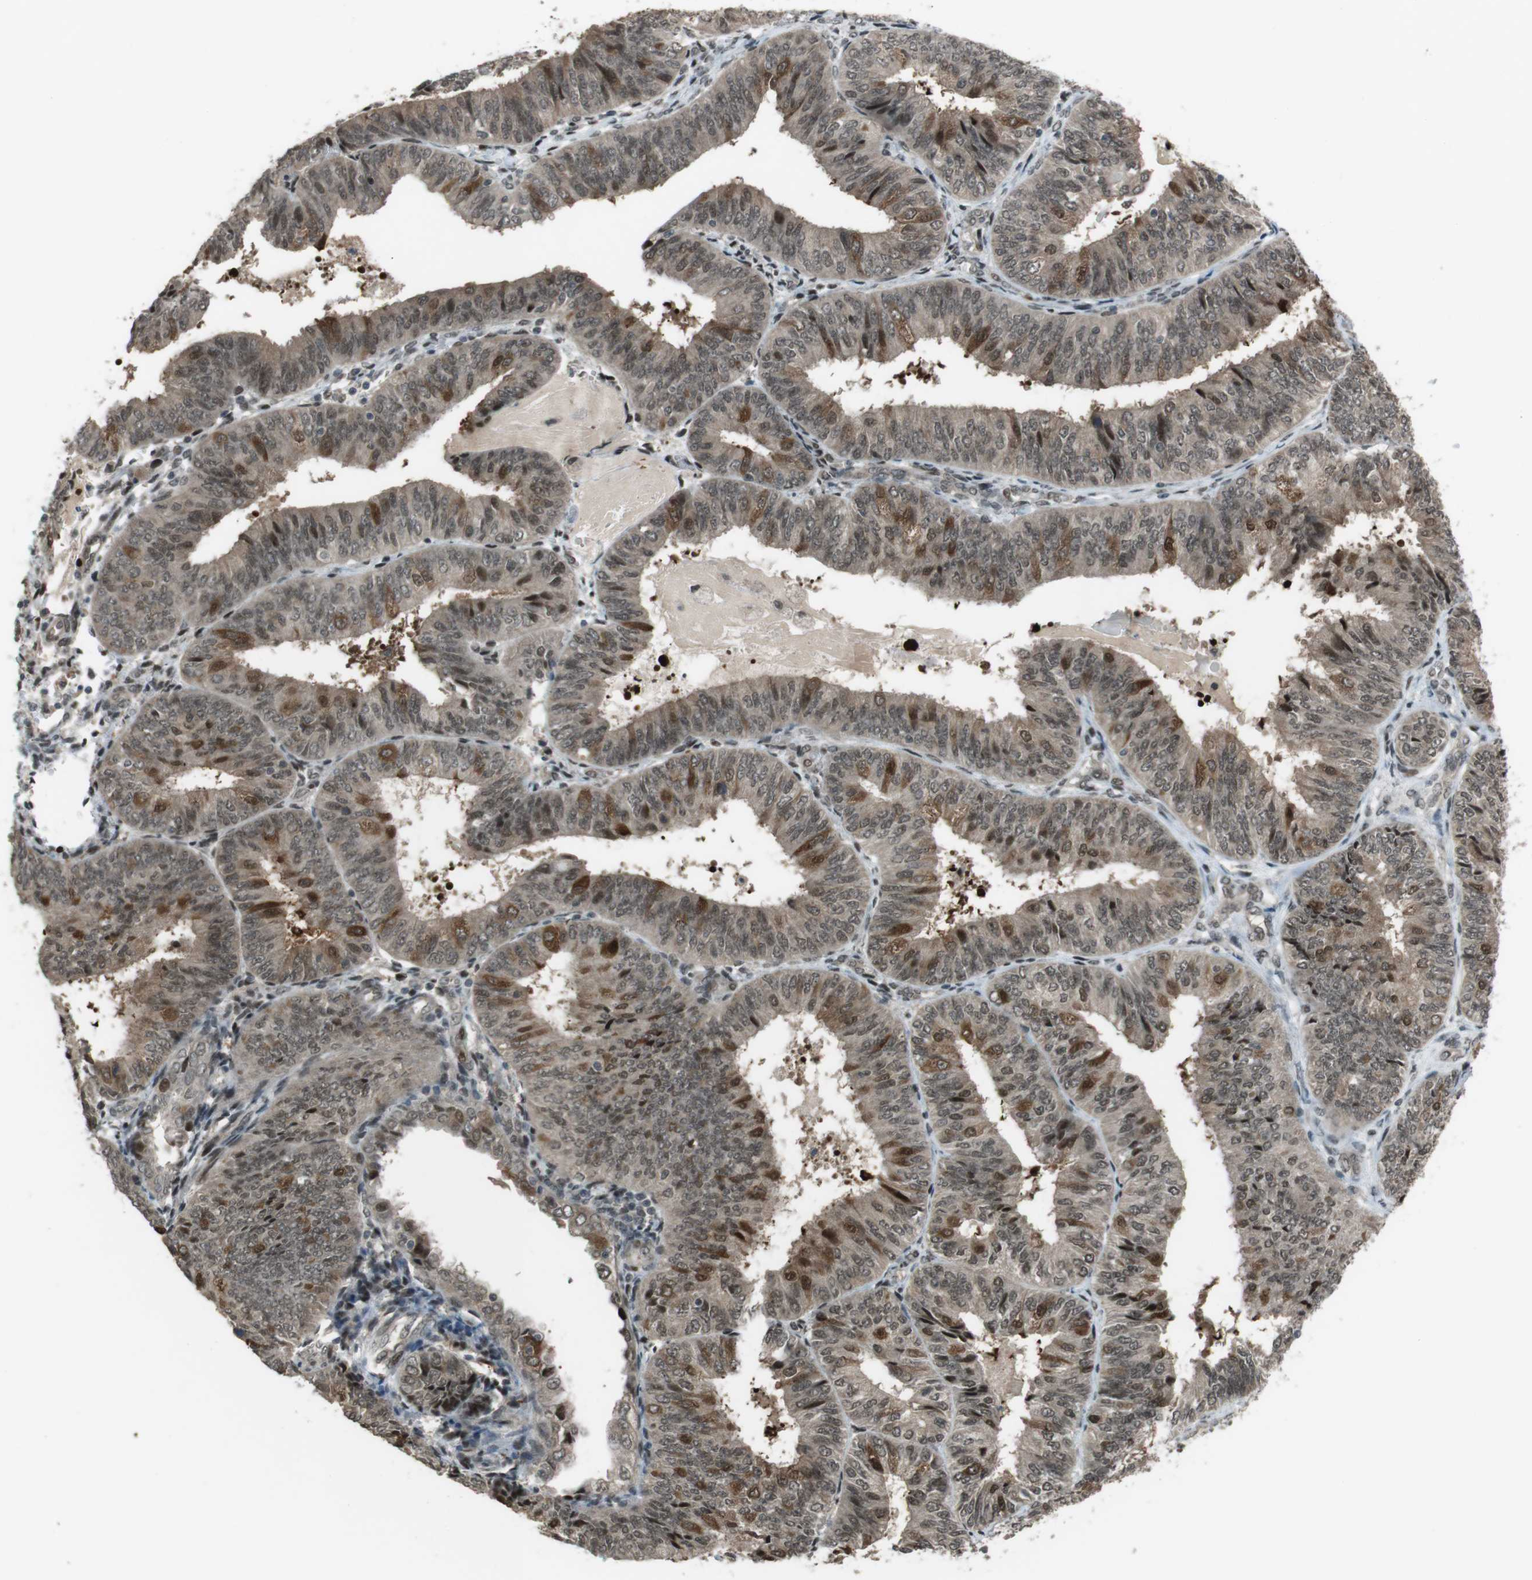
{"staining": {"intensity": "moderate", "quantity": ">75%", "location": "cytoplasmic/membranous,nuclear"}, "tissue": "endometrial cancer", "cell_type": "Tumor cells", "image_type": "cancer", "snomed": [{"axis": "morphology", "description": "Adenocarcinoma, NOS"}, {"axis": "topography", "description": "Endometrium"}], "caption": "The photomicrograph displays a brown stain indicating the presence of a protein in the cytoplasmic/membranous and nuclear of tumor cells in endometrial cancer (adenocarcinoma). (DAB IHC with brightfield microscopy, high magnification).", "gene": "SLITRK5", "patient": {"sex": "female", "age": 58}}